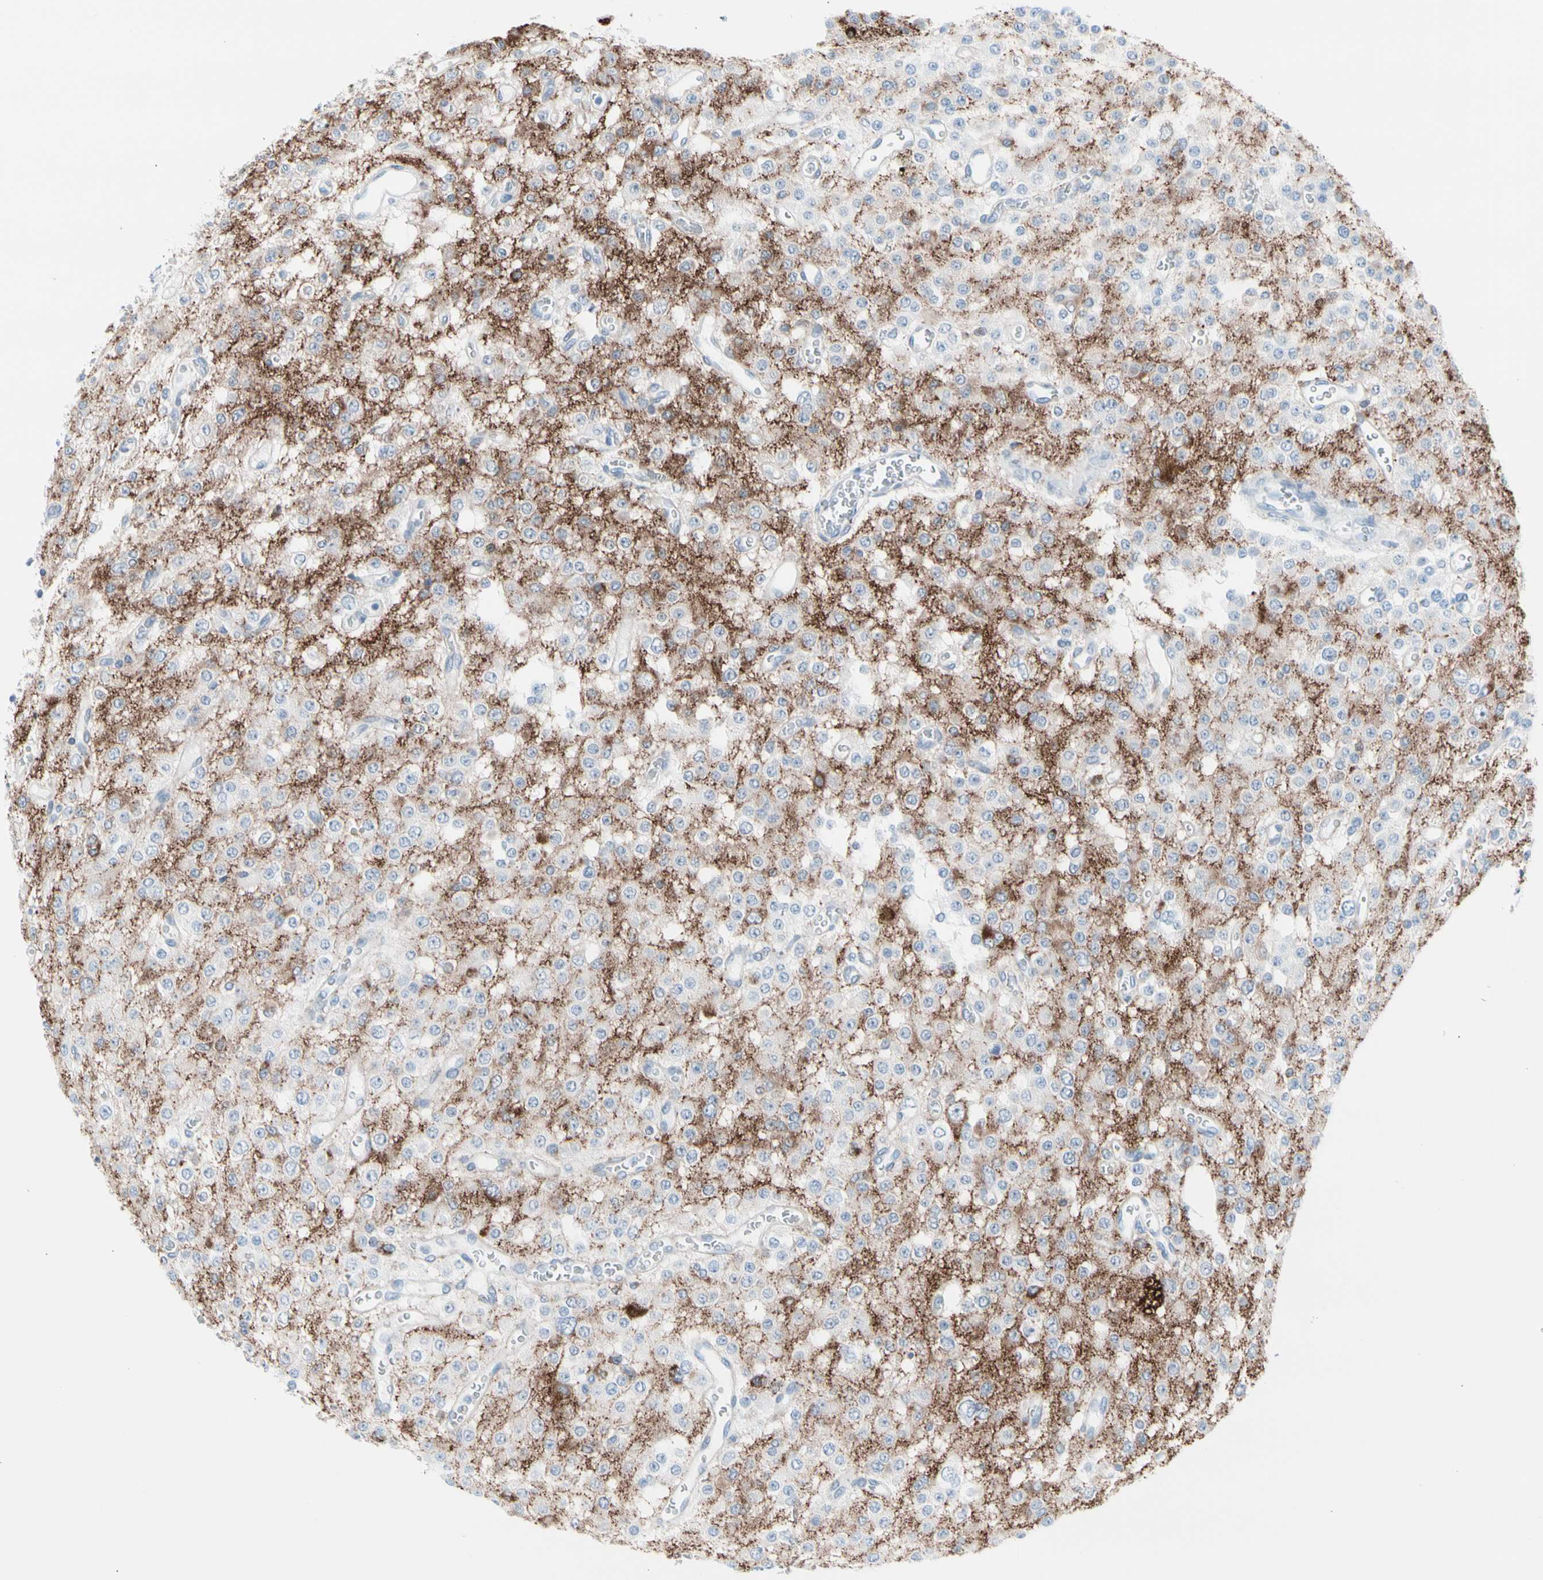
{"staining": {"intensity": "negative", "quantity": "none", "location": "none"}, "tissue": "glioma", "cell_type": "Tumor cells", "image_type": "cancer", "snomed": [{"axis": "morphology", "description": "Glioma, malignant, Low grade"}, {"axis": "topography", "description": "Brain"}], "caption": "Glioma was stained to show a protein in brown. There is no significant positivity in tumor cells.", "gene": "HK1", "patient": {"sex": "male", "age": 38}}